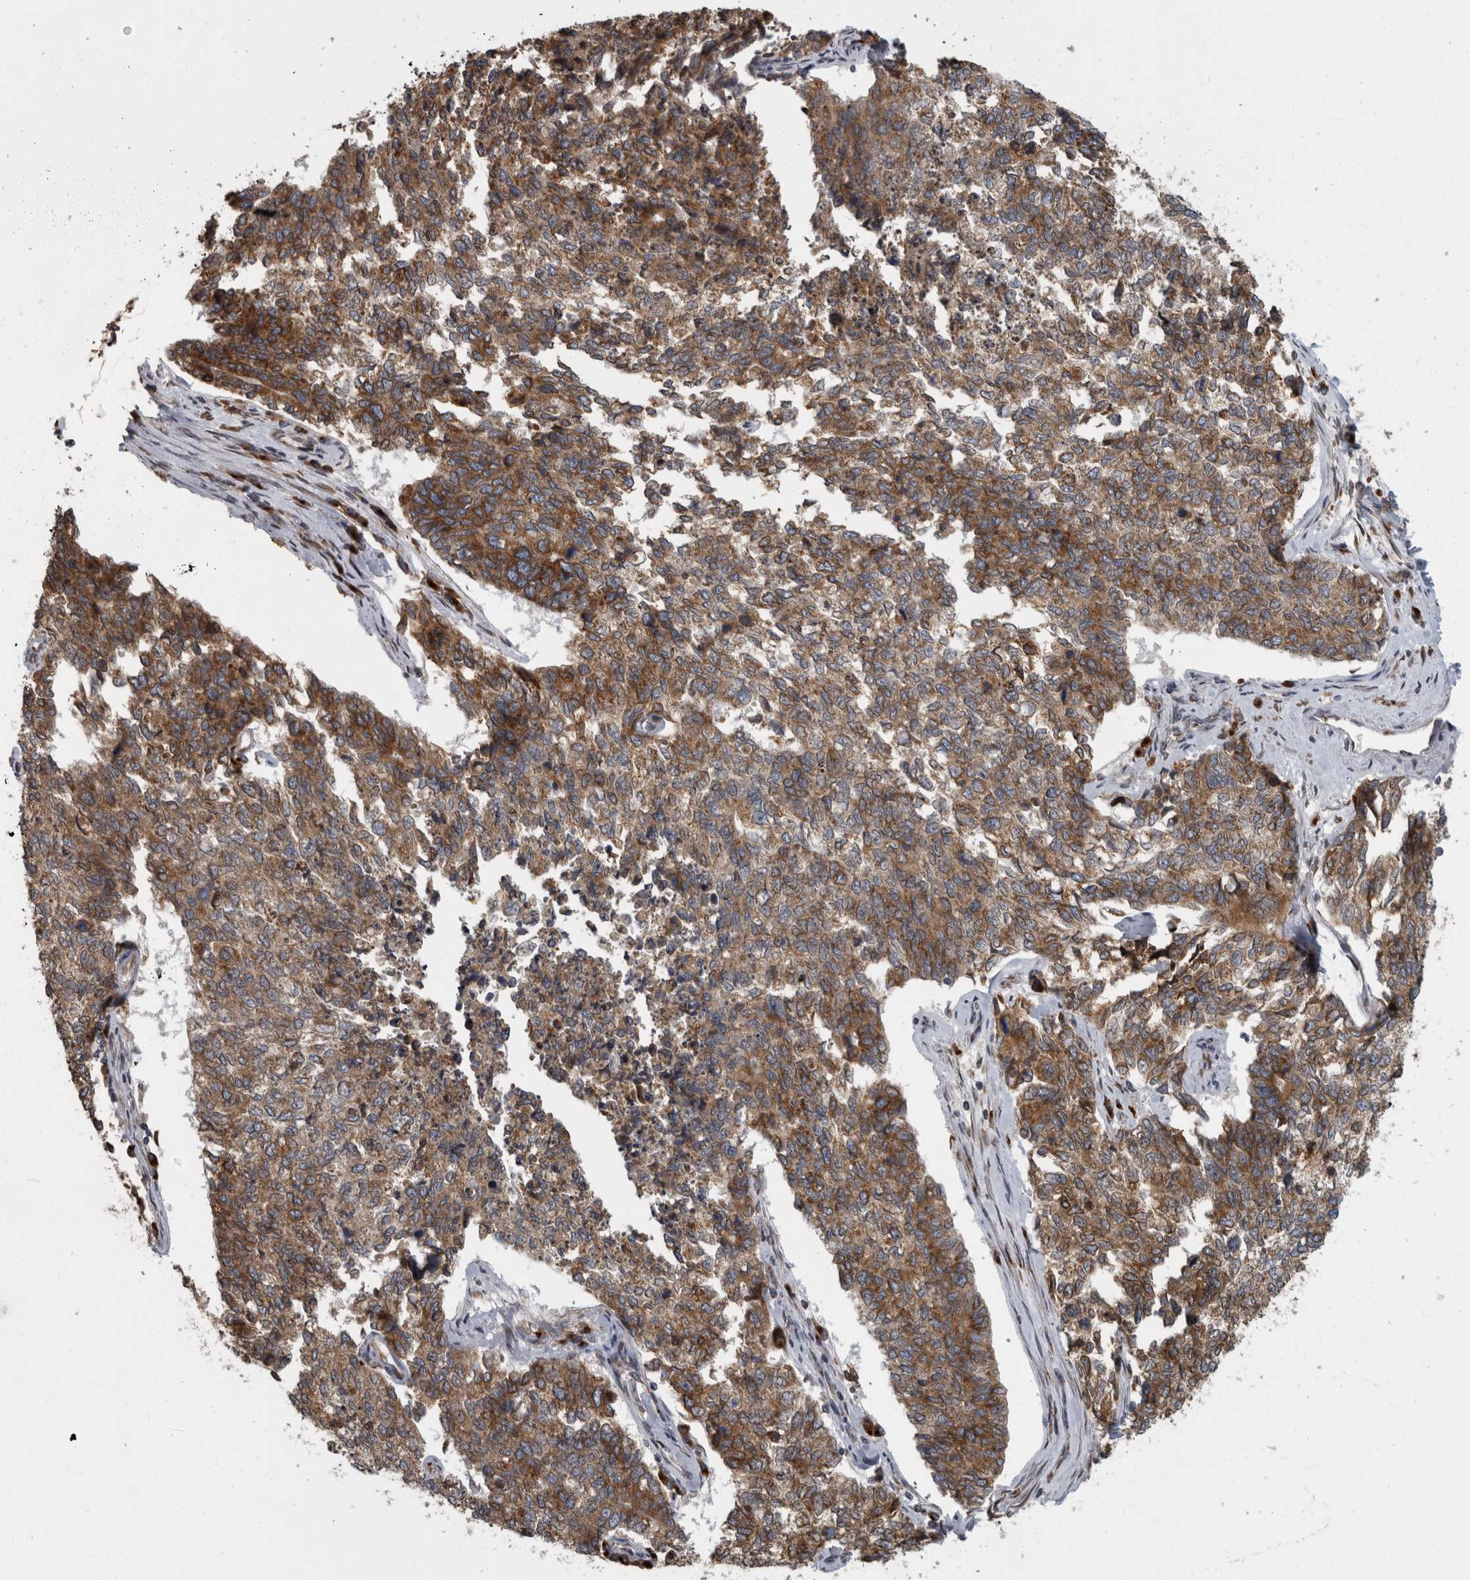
{"staining": {"intensity": "strong", "quantity": ">75%", "location": "cytoplasmic/membranous"}, "tissue": "cervical cancer", "cell_type": "Tumor cells", "image_type": "cancer", "snomed": [{"axis": "morphology", "description": "Squamous cell carcinoma, NOS"}, {"axis": "topography", "description": "Cervix"}], "caption": "Brown immunohistochemical staining in cervical cancer (squamous cell carcinoma) demonstrates strong cytoplasmic/membranous positivity in approximately >75% of tumor cells. (brown staining indicates protein expression, while blue staining denotes nuclei).", "gene": "LMAN2L", "patient": {"sex": "female", "age": 63}}